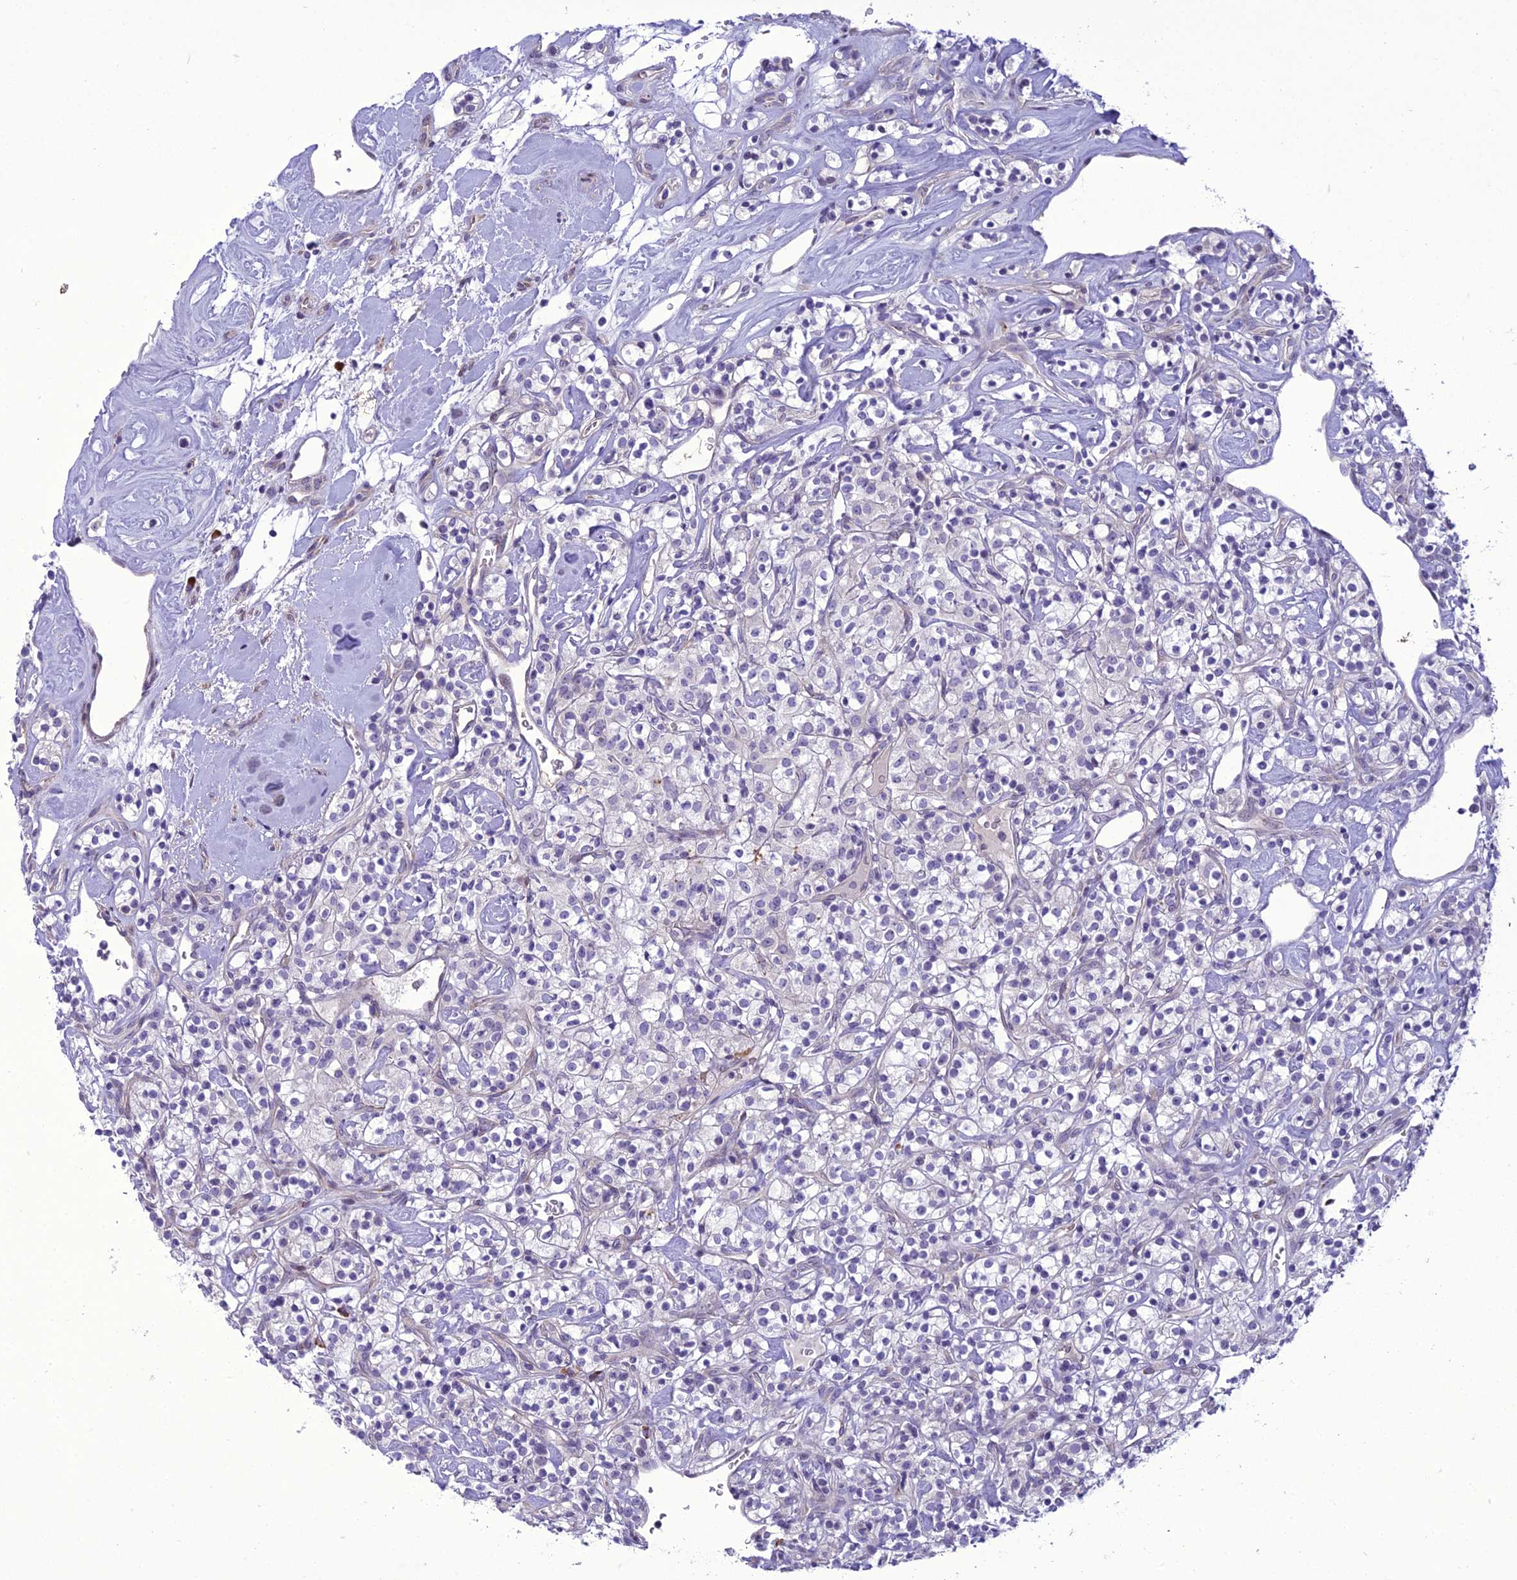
{"staining": {"intensity": "negative", "quantity": "none", "location": "none"}, "tissue": "renal cancer", "cell_type": "Tumor cells", "image_type": "cancer", "snomed": [{"axis": "morphology", "description": "Adenocarcinoma, NOS"}, {"axis": "topography", "description": "Kidney"}], "caption": "This histopathology image is of renal cancer (adenocarcinoma) stained with IHC to label a protein in brown with the nuclei are counter-stained blue. There is no expression in tumor cells.", "gene": "NEURL2", "patient": {"sex": "male", "age": 77}}